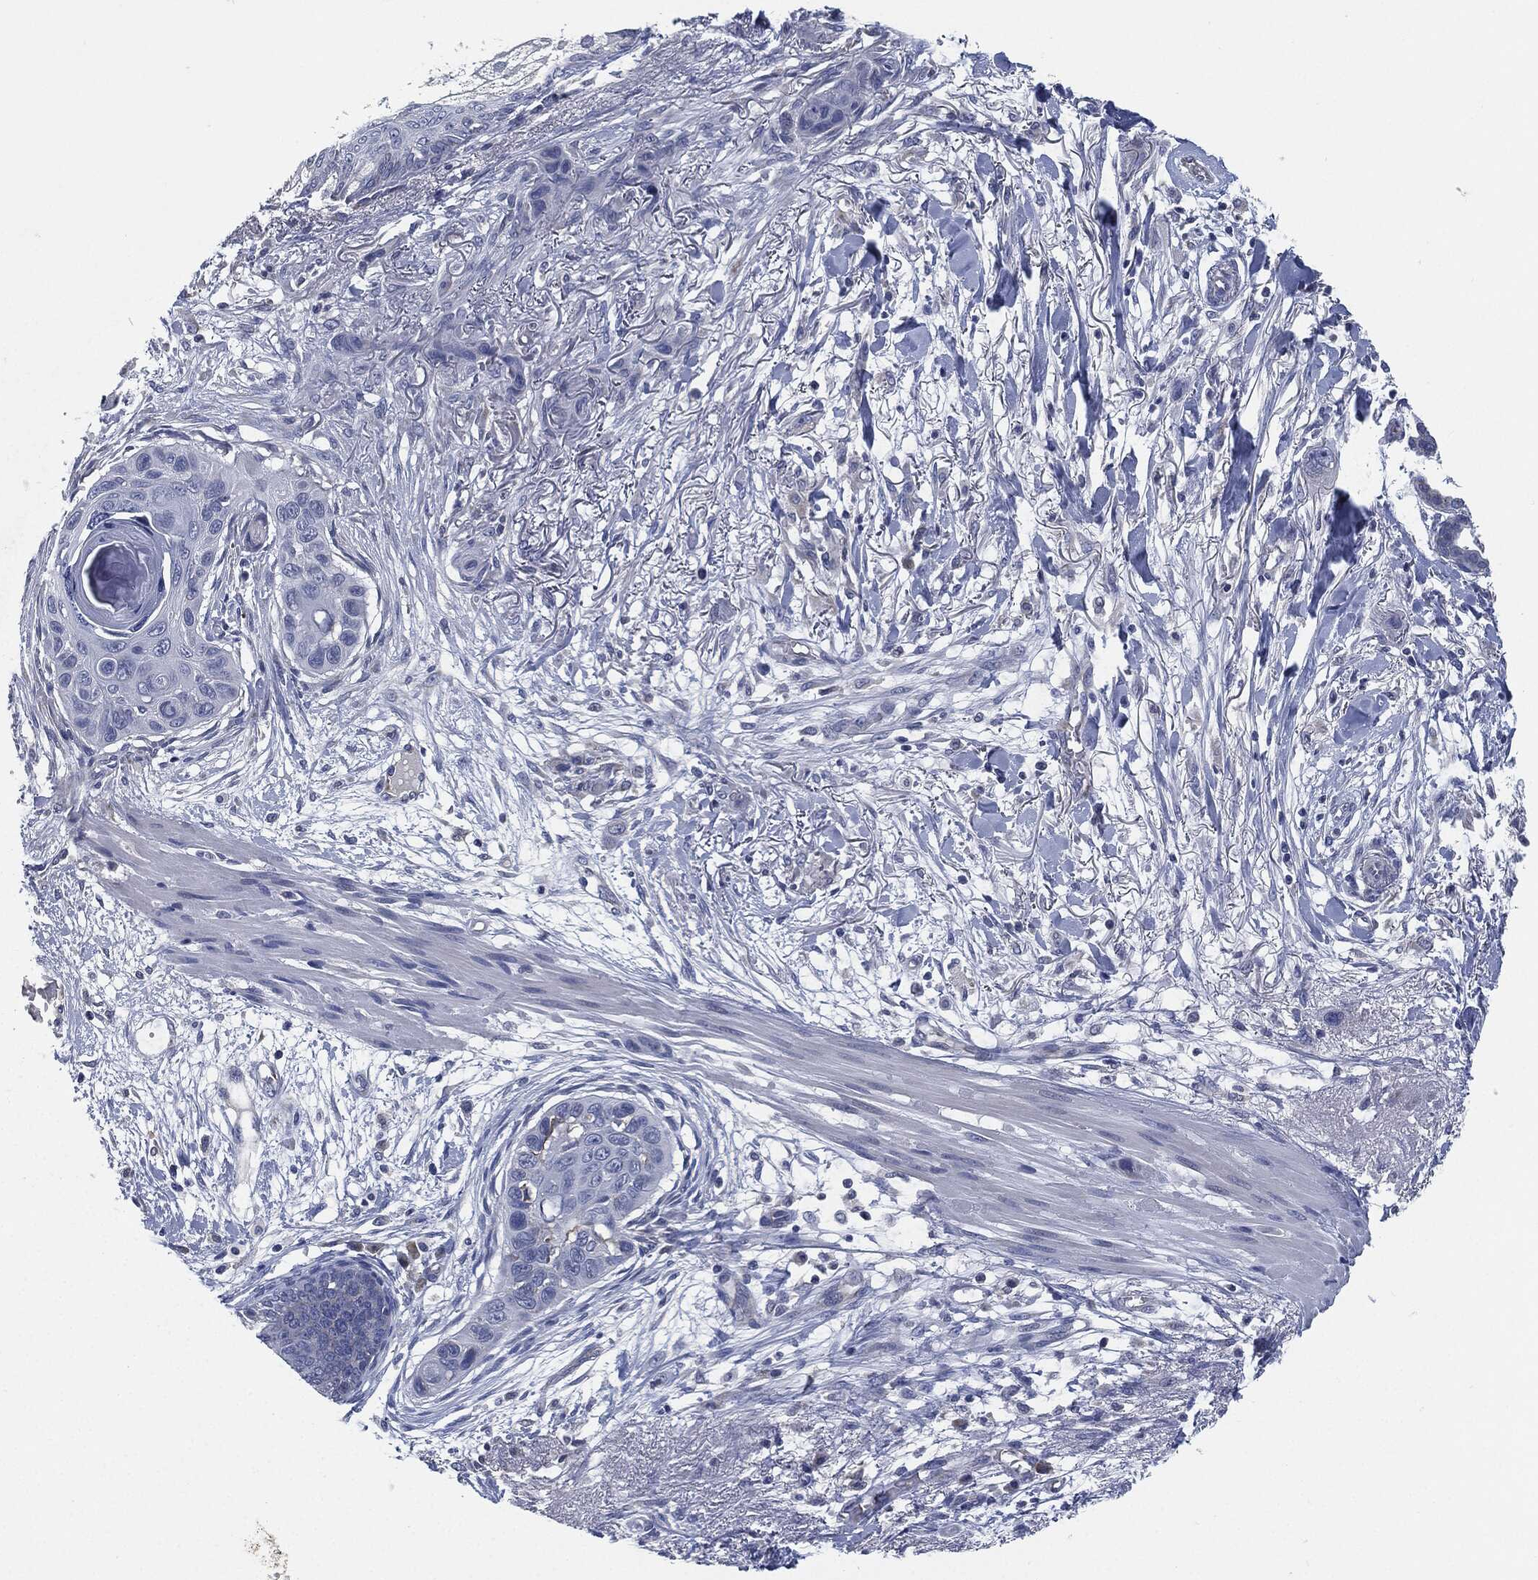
{"staining": {"intensity": "negative", "quantity": "none", "location": "none"}, "tissue": "skin cancer", "cell_type": "Tumor cells", "image_type": "cancer", "snomed": [{"axis": "morphology", "description": "Squamous cell carcinoma, NOS"}, {"axis": "topography", "description": "Skin"}], "caption": "Tumor cells are negative for protein expression in human skin cancer (squamous cell carcinoma).", "gene": "SIGLEC9", "patient": {"sex": "male", "age": 79}}